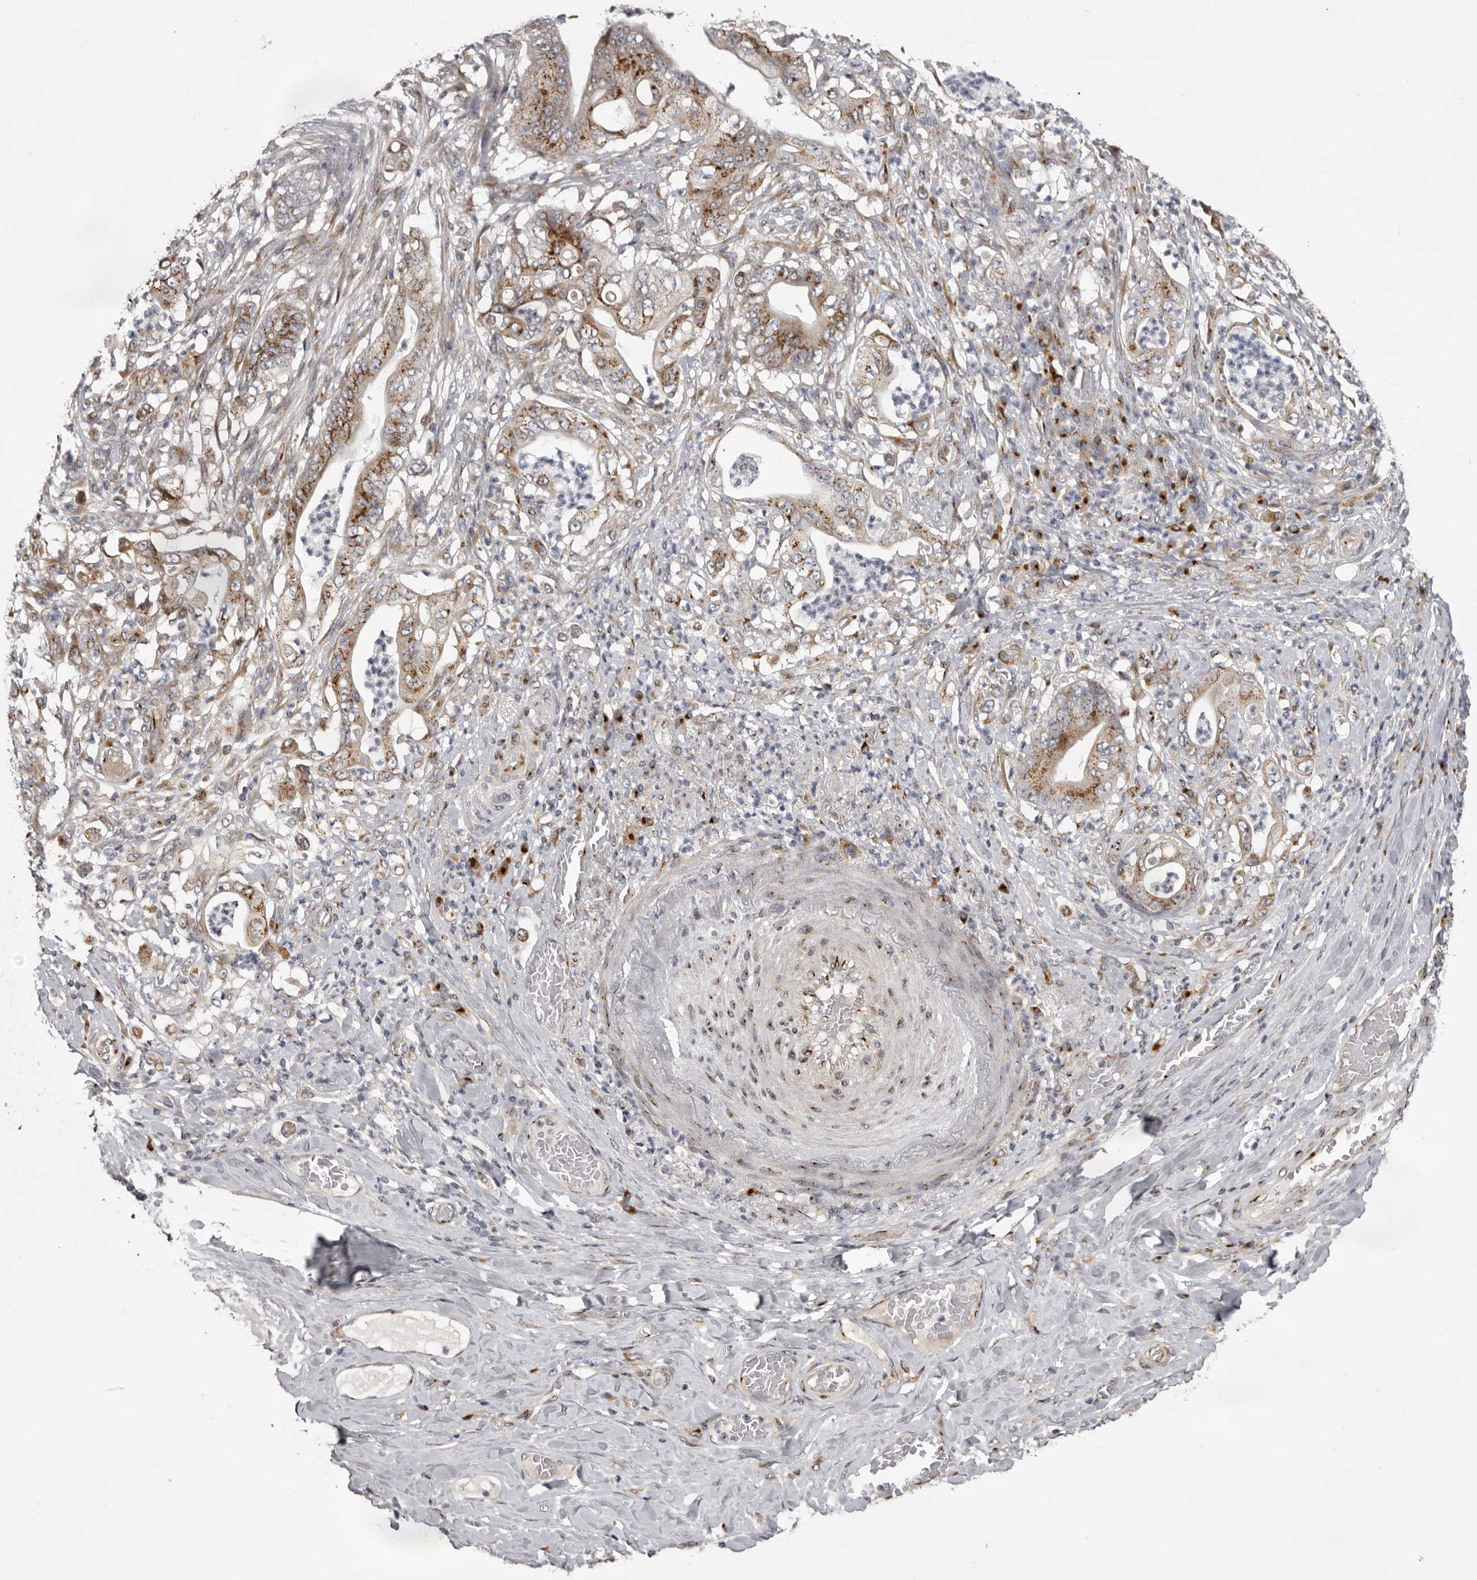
{"staining": {"intensity": "moderate", "quantity": ">75%", "location": "cytoplasmic/membranous"}, "tissue": "stomach cancer", "cell_type": "Tumor cells", "image_type": "cancer", "snomed": [{"axis": "morphology", "description": "Adenocarcinoma, NOS"}, {"axis": "topography", "description": "Stomach"}], "caption": "DAB immunohistochemical staining of adenocarcinoma (stomach) exhibits moderate cytoplasmic/membranous protein expression in about >75% of tumor cells.", "gene": "WDR47", "patient": {"sex": "female", "age": 73}}